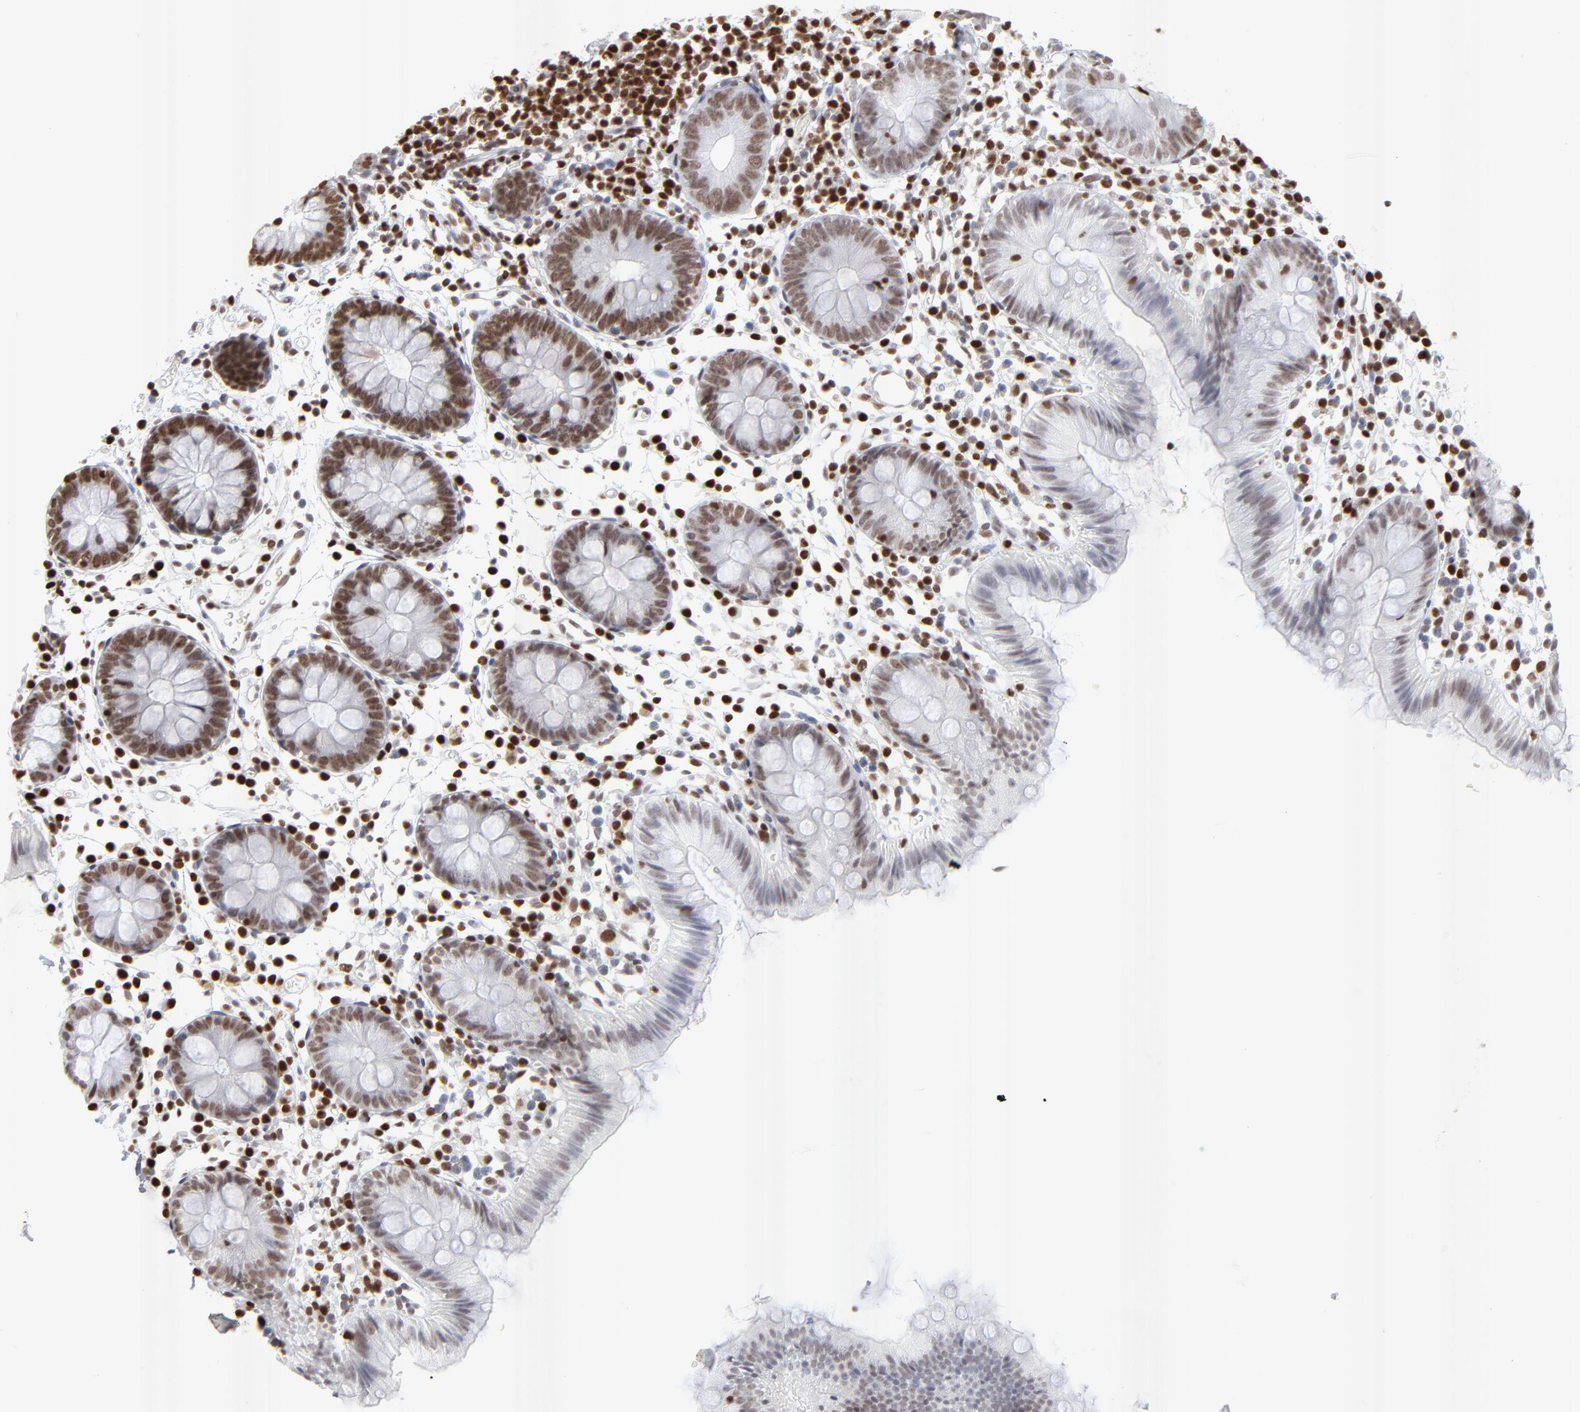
{"staining": {"intensity": "moderate", "quantity": "25%-75%", "location": "nuclear"}, "tissue": "colon", "cell_type": "Endothelial cells", "image_type": "normal", "snomed": [{"axis": "morphology", "description": "Normal tissue, NOS"}, {"axis": "topography", "description": "Colon"}], "caption": "Human colon stained with a brown dye reveals moderate nuclear positive staining in approximately 25%-75% of endothelial cells.", "gene": "PARP1", "patient": {"sex": "male", "age": 14}}